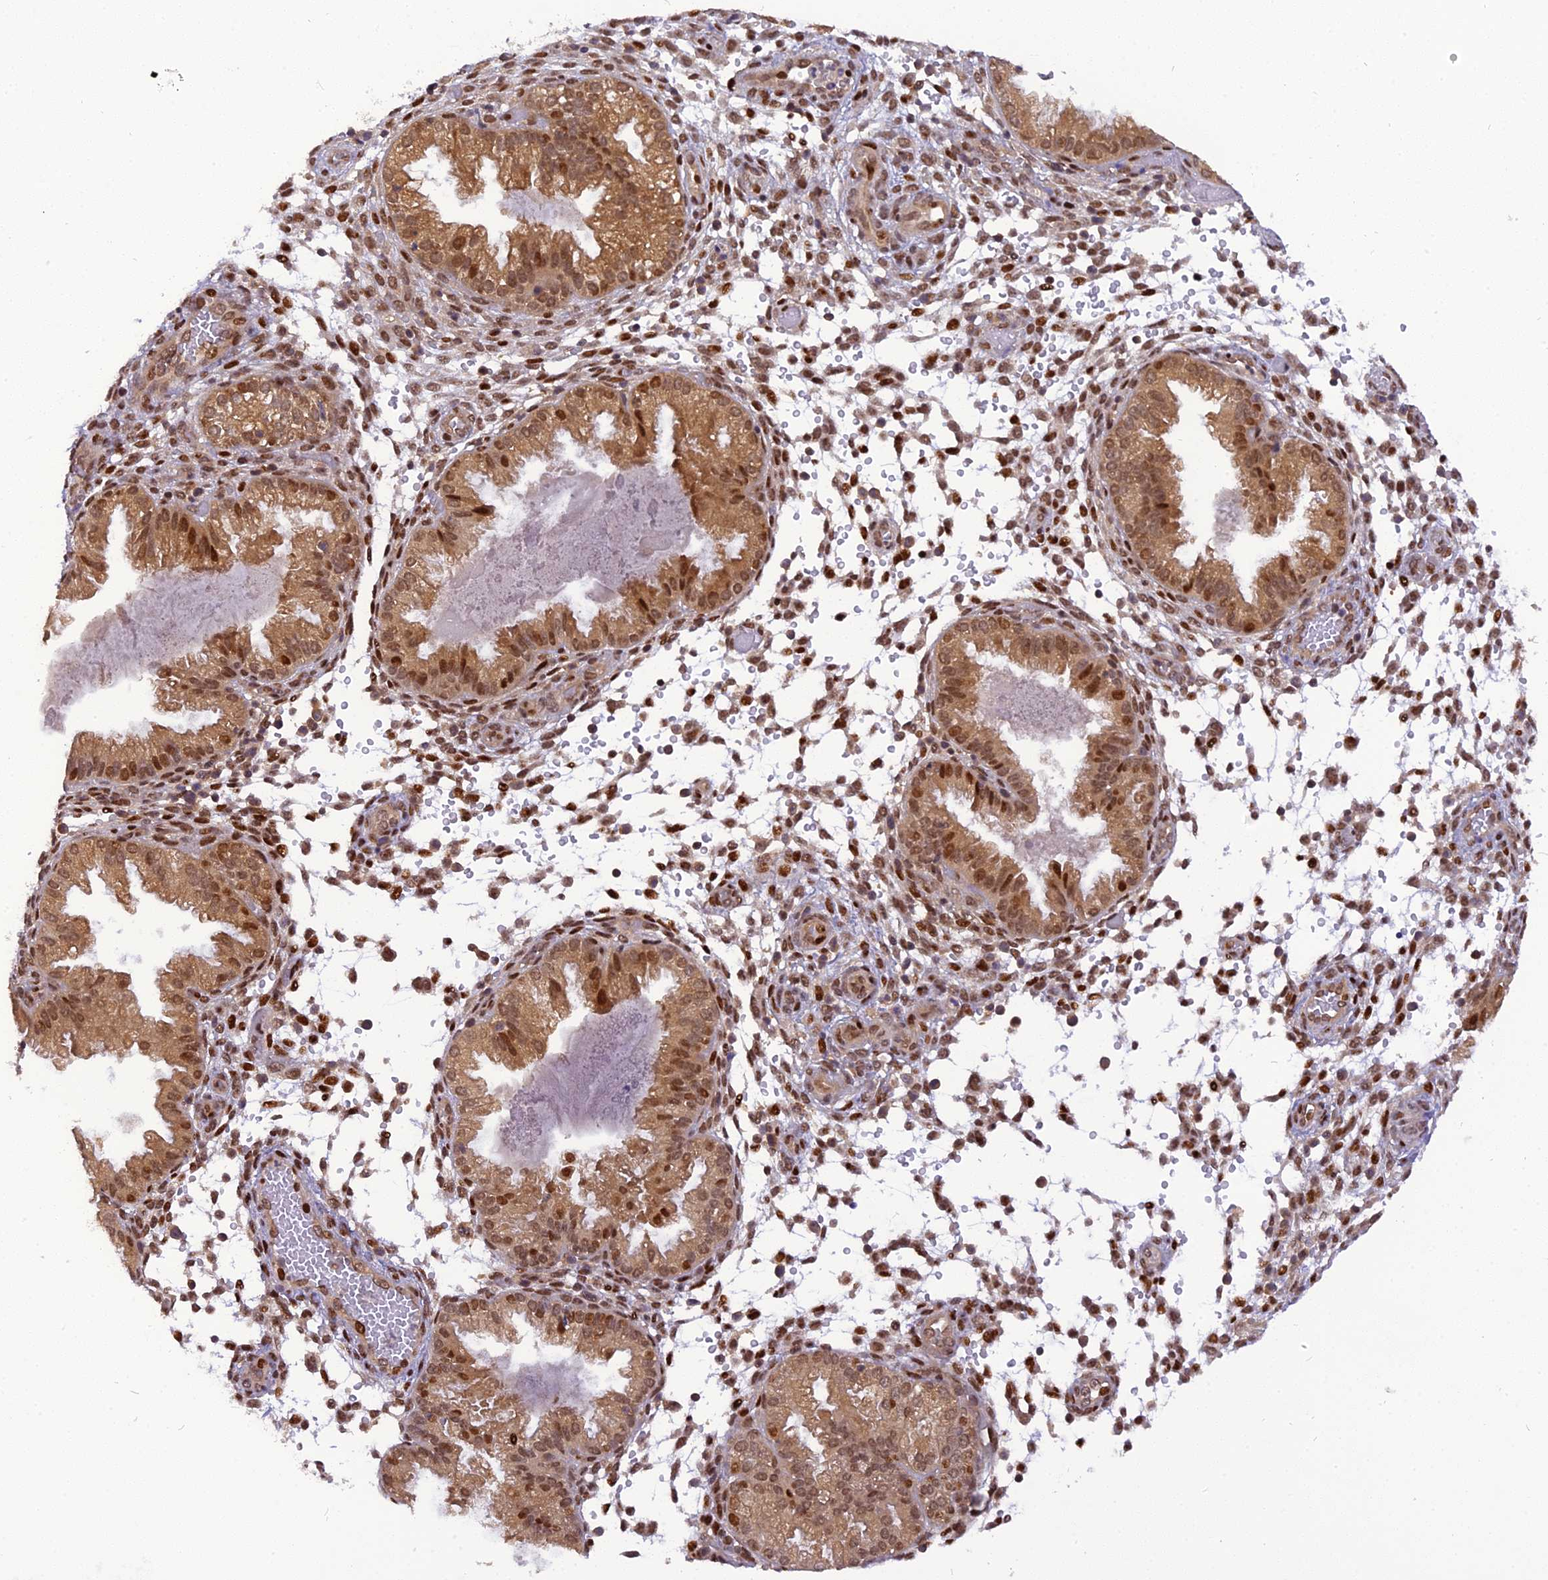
{"staining": {"intensity": "moderate", "quantity": "25%-75%", "location": "nuclear"}, "tissue": "endometrium", "cell_type": "Cells in endometrial stroma", "image_type": "normal", "snomed": [{"axis": "morphology", "description": "Normal tissue, NOS"}, {"axis": "topography", "description": "Endometrium"}], "caption": "The micrograph exhibits immunohistochemical staining of benign endometrium. There is moderate nuclear positivity is seen in about 25%-75% of cells in endometrial stroma.", "gene": "RABGGTA", "patient": {"sex": "female", "age": 33}}